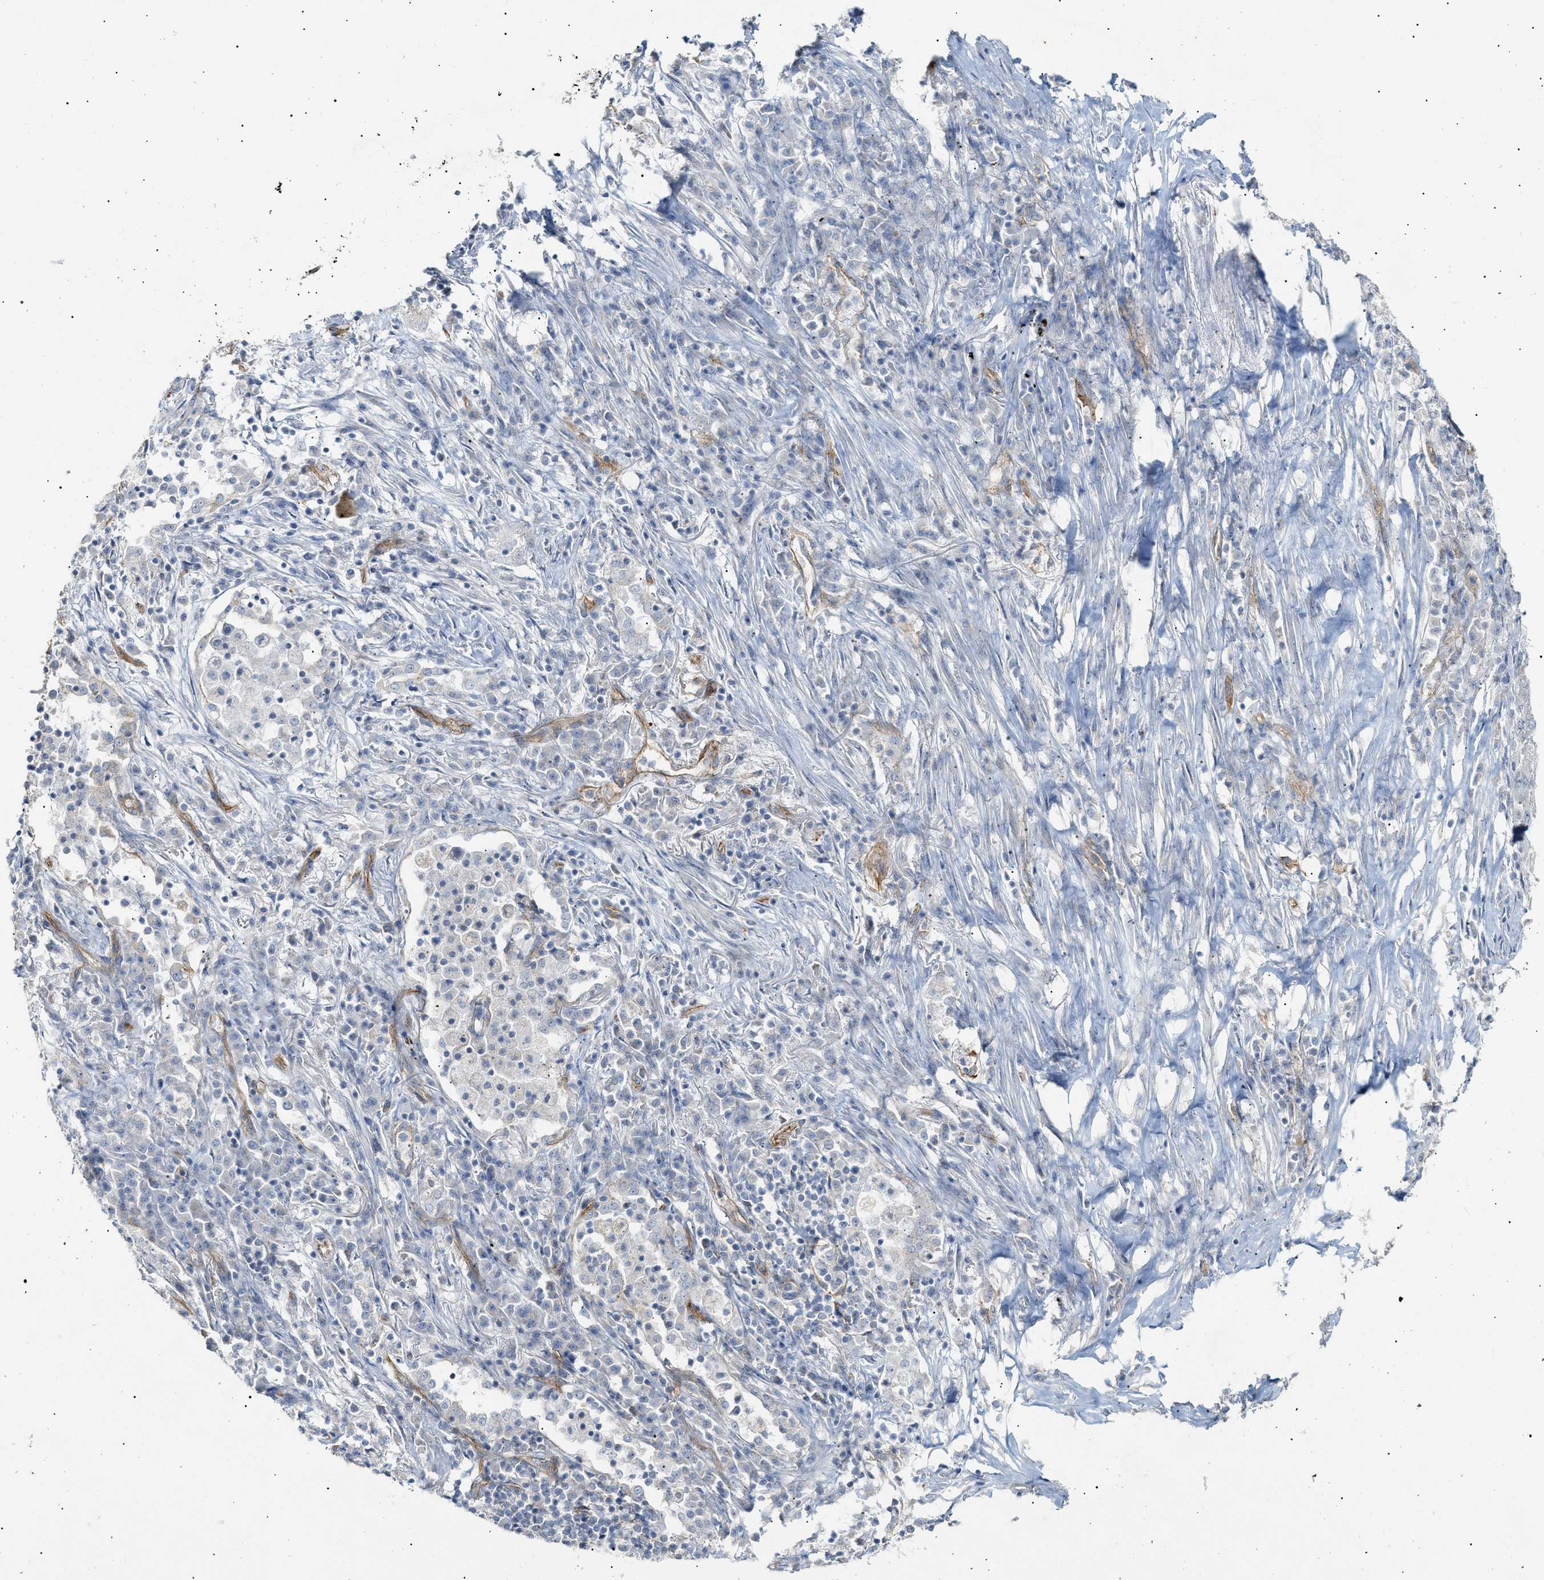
{"staining": {"intensity": "negative", "quantity": "none", "location": "none"}, "tissue": "lung cancer", "cell_type": "Tumor cells", "image_type": "cancer", "snomed": [{"axis": "morphology", "description": "Squamous cell carcinoma, NOS"}, {"axis": "topography", "description": "Lung"}], "caption": "Tumor cells show no significant protein expression in lung cancer.", "gene": "ZFHX2", "patient": {"sex": "female", "age": 63}}